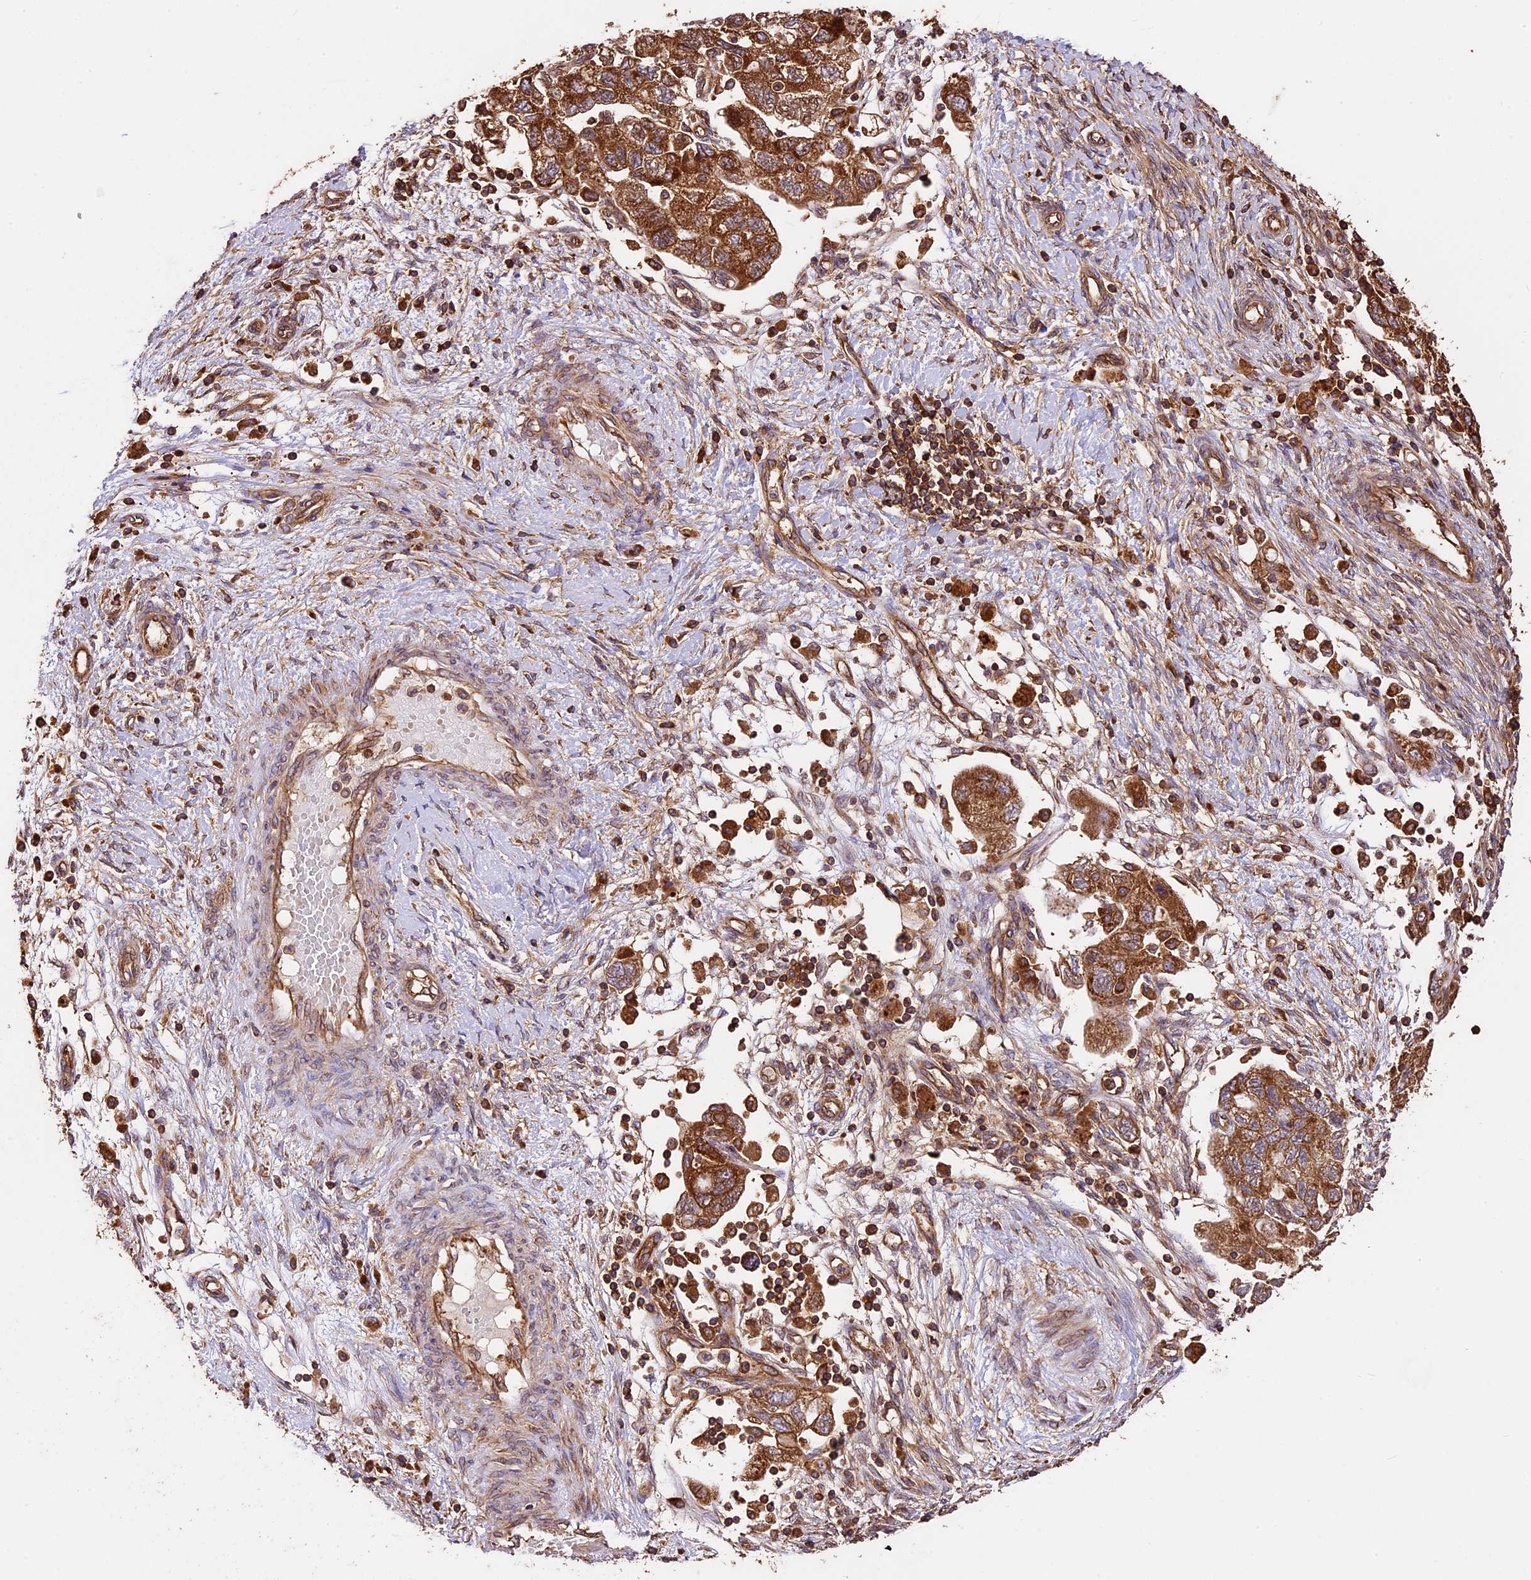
{"staining": {"intensity": "strong", "quantity": ">75%", "location": "cytoplasmic/membranous"}, "tissue": "ovarian cancer", "cell_type": "Tumor cells", "image_type": "cancer", "snomed": [{"axis": "morphology", "description": "Carcinoma, NOS"}, {"axis": "morphology", "description": "Cystadenocarcinoma, serous, NOS"}, {"axis": "topography", "description": "Ovary"}], "caption": "Protein expression analysis of ovarian cancer (serous cystadenocarcinoma) shows strong cytoplasmic/membranous positivity in approximately >75% of tumor cells. (Stains: DAB (3,3'-diaminobenzidine) in brown, nuclei in blue, Microscopy: brightfield microscopy at high magnification).", "gene": "KARS1", "patient": {"sex": "female", "age": 69}}